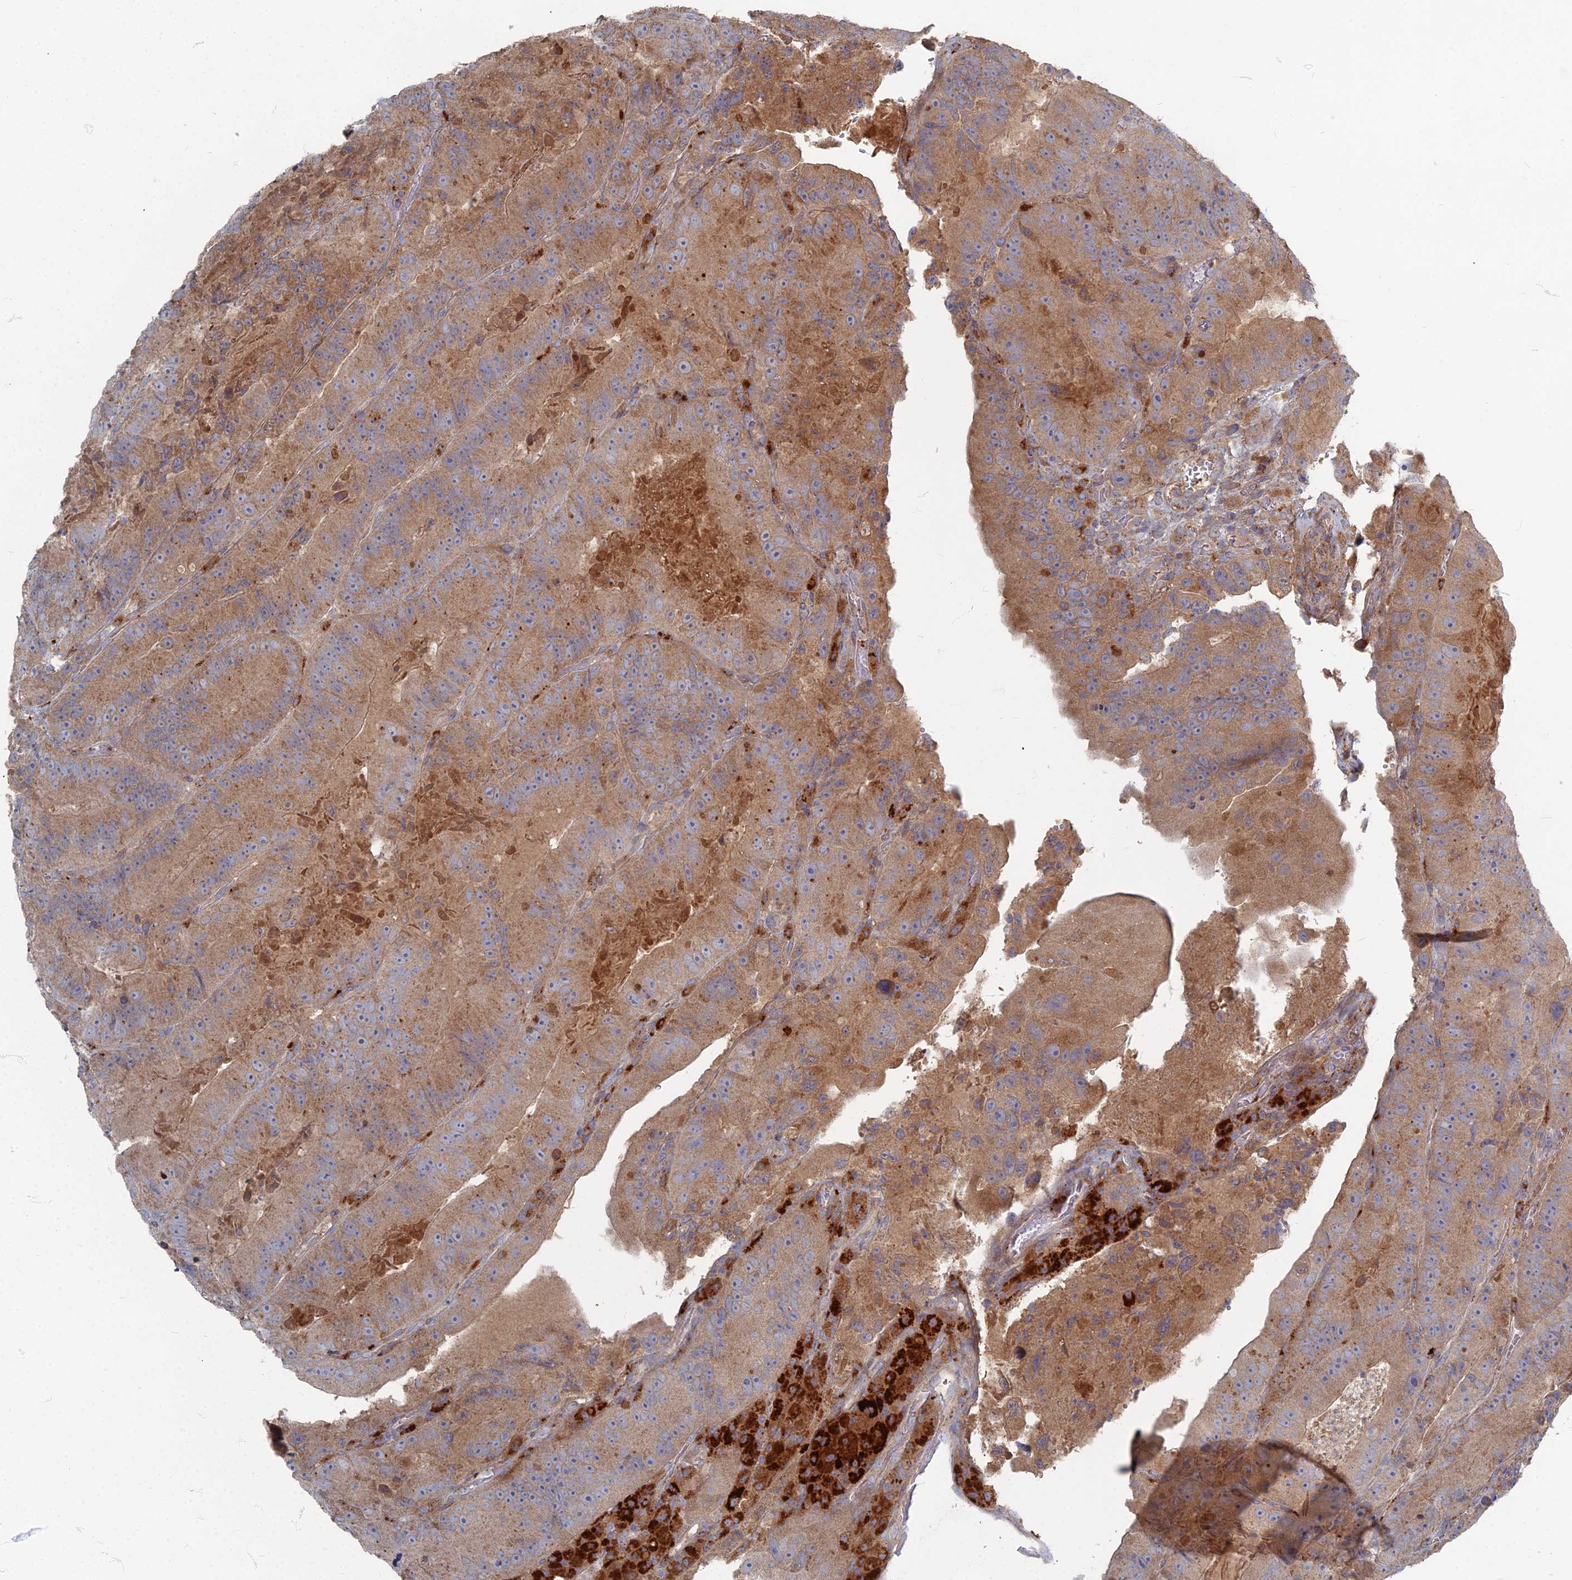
{"staining": {"intensity": "moderate", "quantity": ">75%", "location": "cytoplasmic/membranous"}, "tissue": "colorectal cancer", "cell_type": "Tumor cells", "image_type": "cancer", "snomed": [{"axis": "morphology", "description": "Adenocarcinoma, NOS"}, {"axis": "topography", "description": "Colon"}], "caption": "Colorectal cancer (adenocarcinoma) was stained to show a protein in brown. There is medium levels of moderate cytoplasmic/membranous expression in about >75% of tumor cells.", "gene": "PPCDC", "patient": {"sex": "female", "age": 86}}